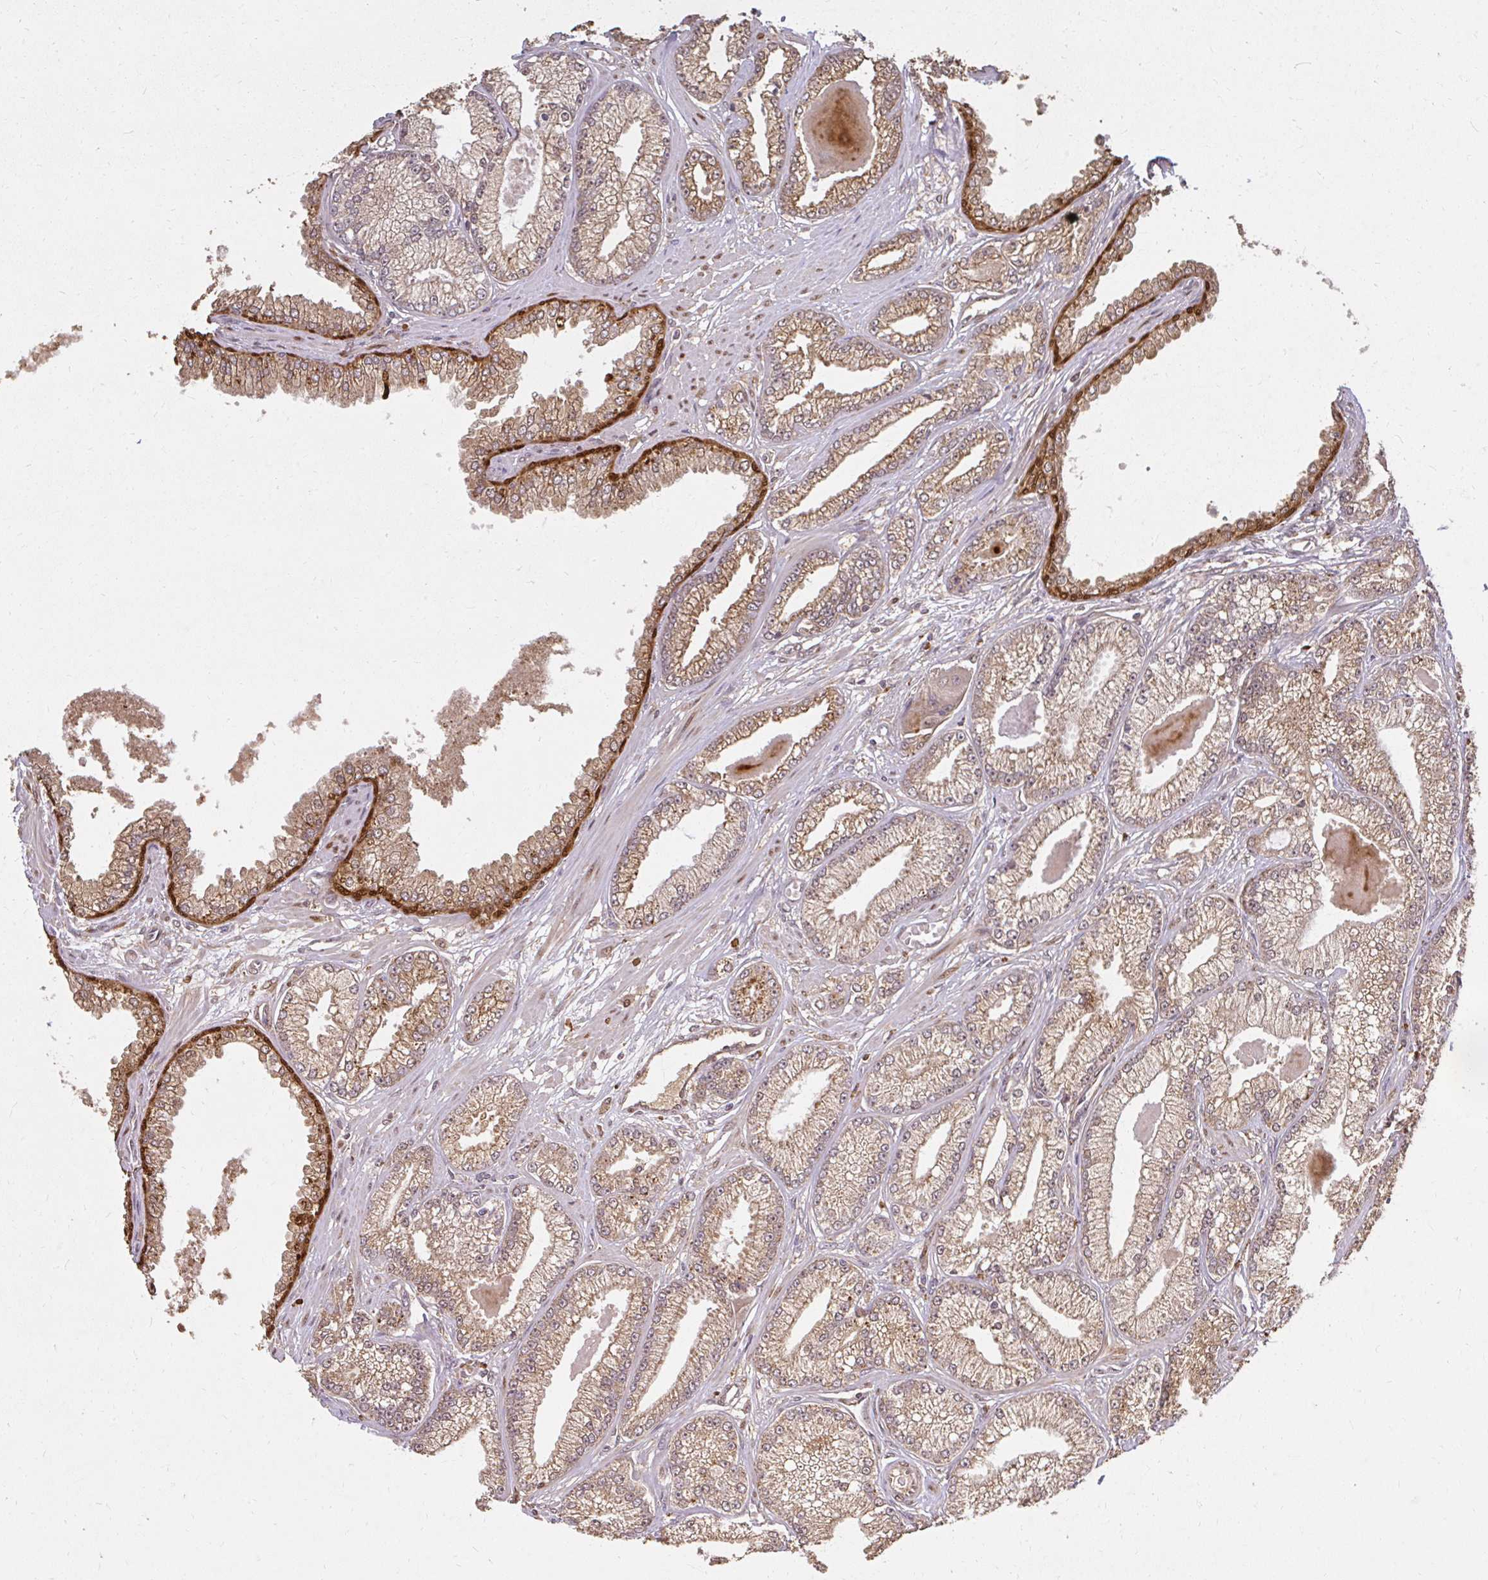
{"staining": {"intensity": "moderate", "quantity": ">75%", "location": "cytoplasmic/membranous"}, "tissue": "prostate cancer", "cell_type": "Tumor cells", "image_type": "cancer", "snomed": [{"axis": "morphology", "description": "Adenocarcinoma, Low grade"}, {"axis": "topography", "description": "Prostate"}], "caption": "A photomicrograph showing moderate cytoplasmic/membranous expression in approximately >75% of tumor cells in prostate cancer, as visualized by brown immunohistochemical staining.", "gene": "LARS2", "patient": {"sex": "male", "age": 64}}